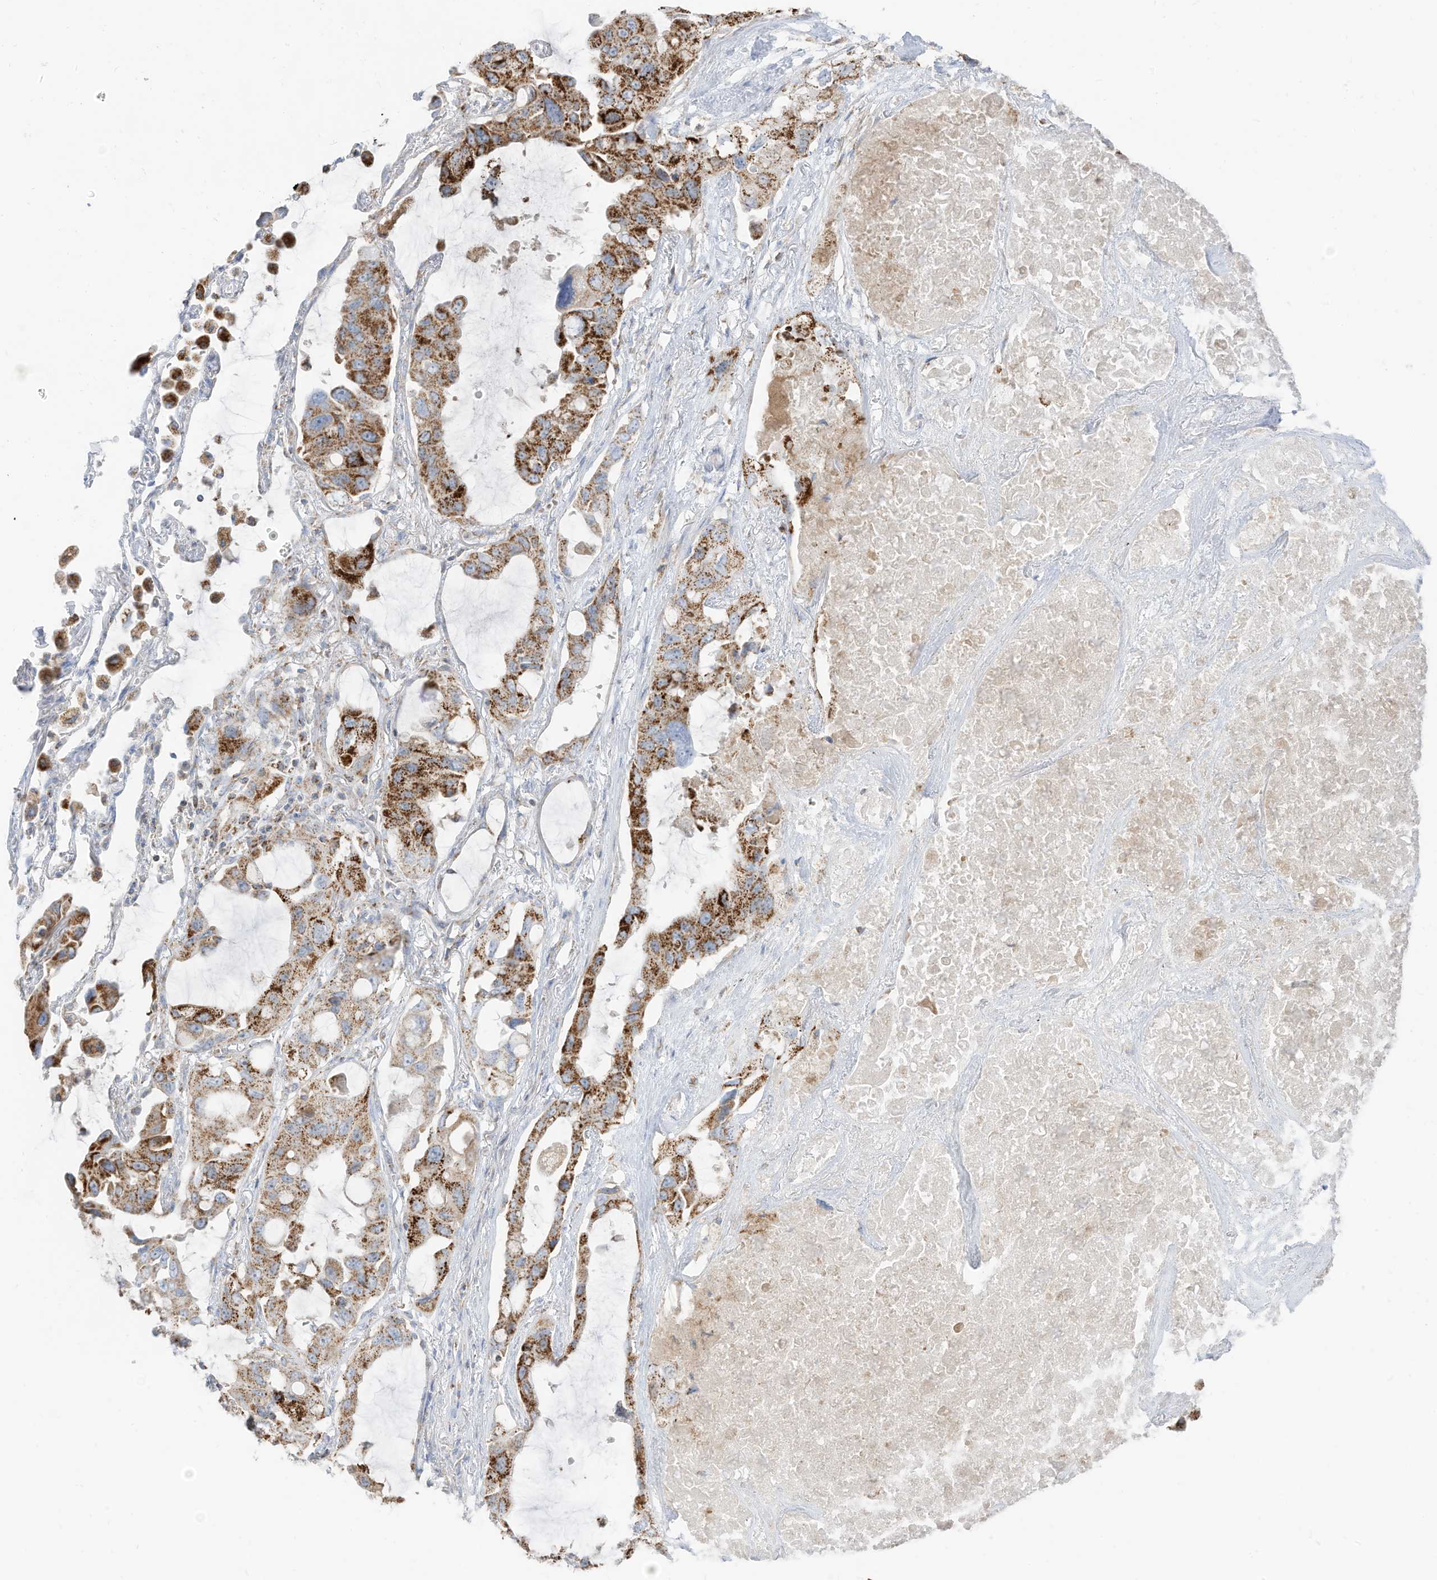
{"staining": {"intensity": "strong", "quantity": ">75%", "location": "cytoplasmic/membranous"}, "tissue": "lung cancer", "cell_type": "Tumor cells", "image_type": "cancer", "snomed": [{"axis": "morphology", "description": "Squamous cell carcinoma, NOS"}, {"axis": "topography", "description": "Lung"}], "caption": "The micrograph exhibits staining of lung cancer (squamous cell carcinoma), revealing strong cytoplasmic/membranous protein expression (brown color) within tumor cells. (DAB IHC with brightfield microscopy, high magnification).", "gene": "ETHE1", "patient": {"sex": "female", "age": 73}}